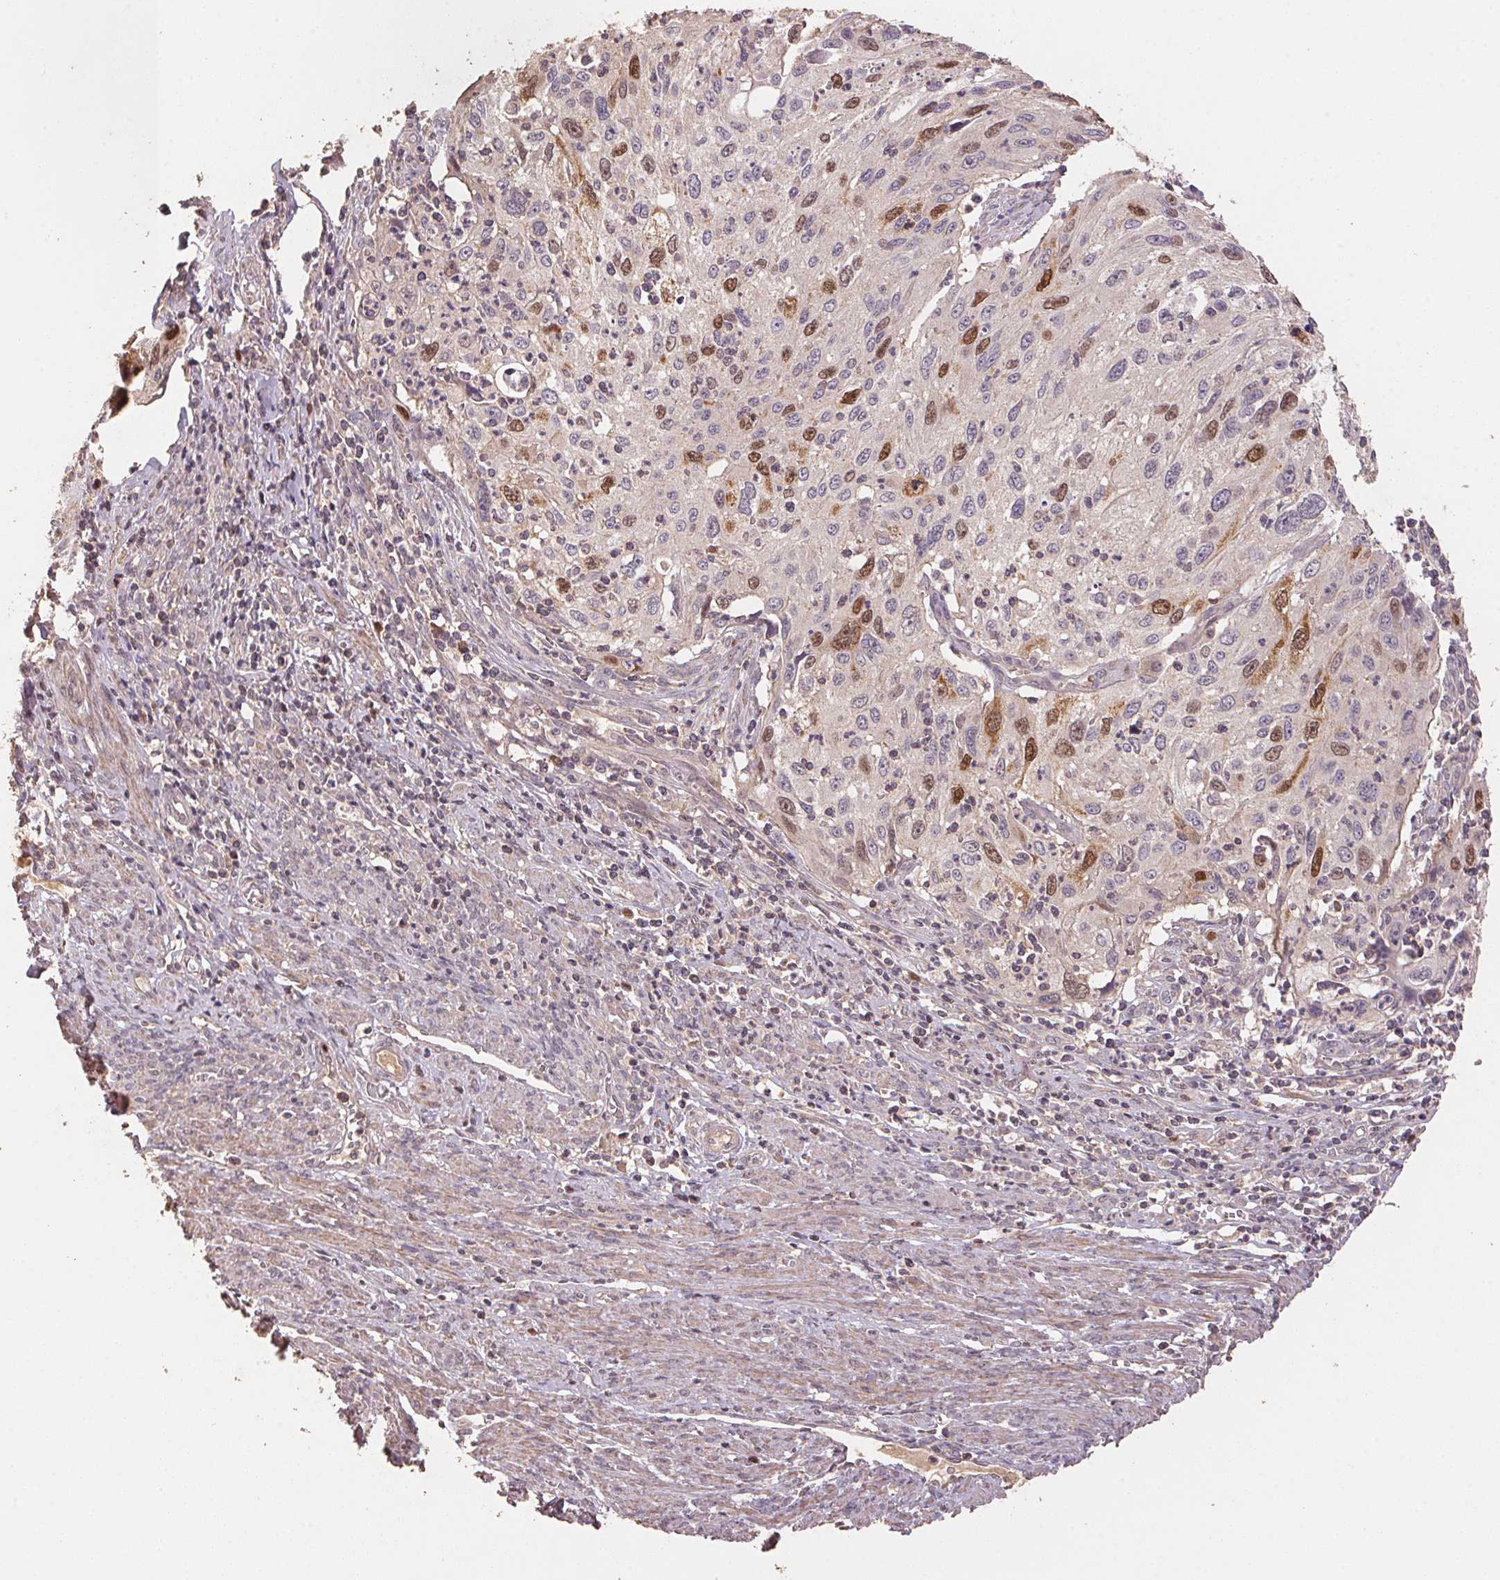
{"staining": {"intensity": "strong", "quantity": "<25%", "location": "nuclear"}, "tissue": "cervical cancer", "cell_type": "Tumor cells", "image_type": "cancer", "snomed": [{"axis": "morphology", "description": "Squamous cell carcinoma, NOS"}, {"axis": "topography", "description": "Cervix"}], "caption": "DAB (3,3'-diaminobenzidine) immunohistochemical staining of human cervical squamous cell carcinoma displays strong nuclear protein positivity in about <25% of tumor cells.", "gene": "CENPF", "patient": {"sex": "female", "age": 70}}